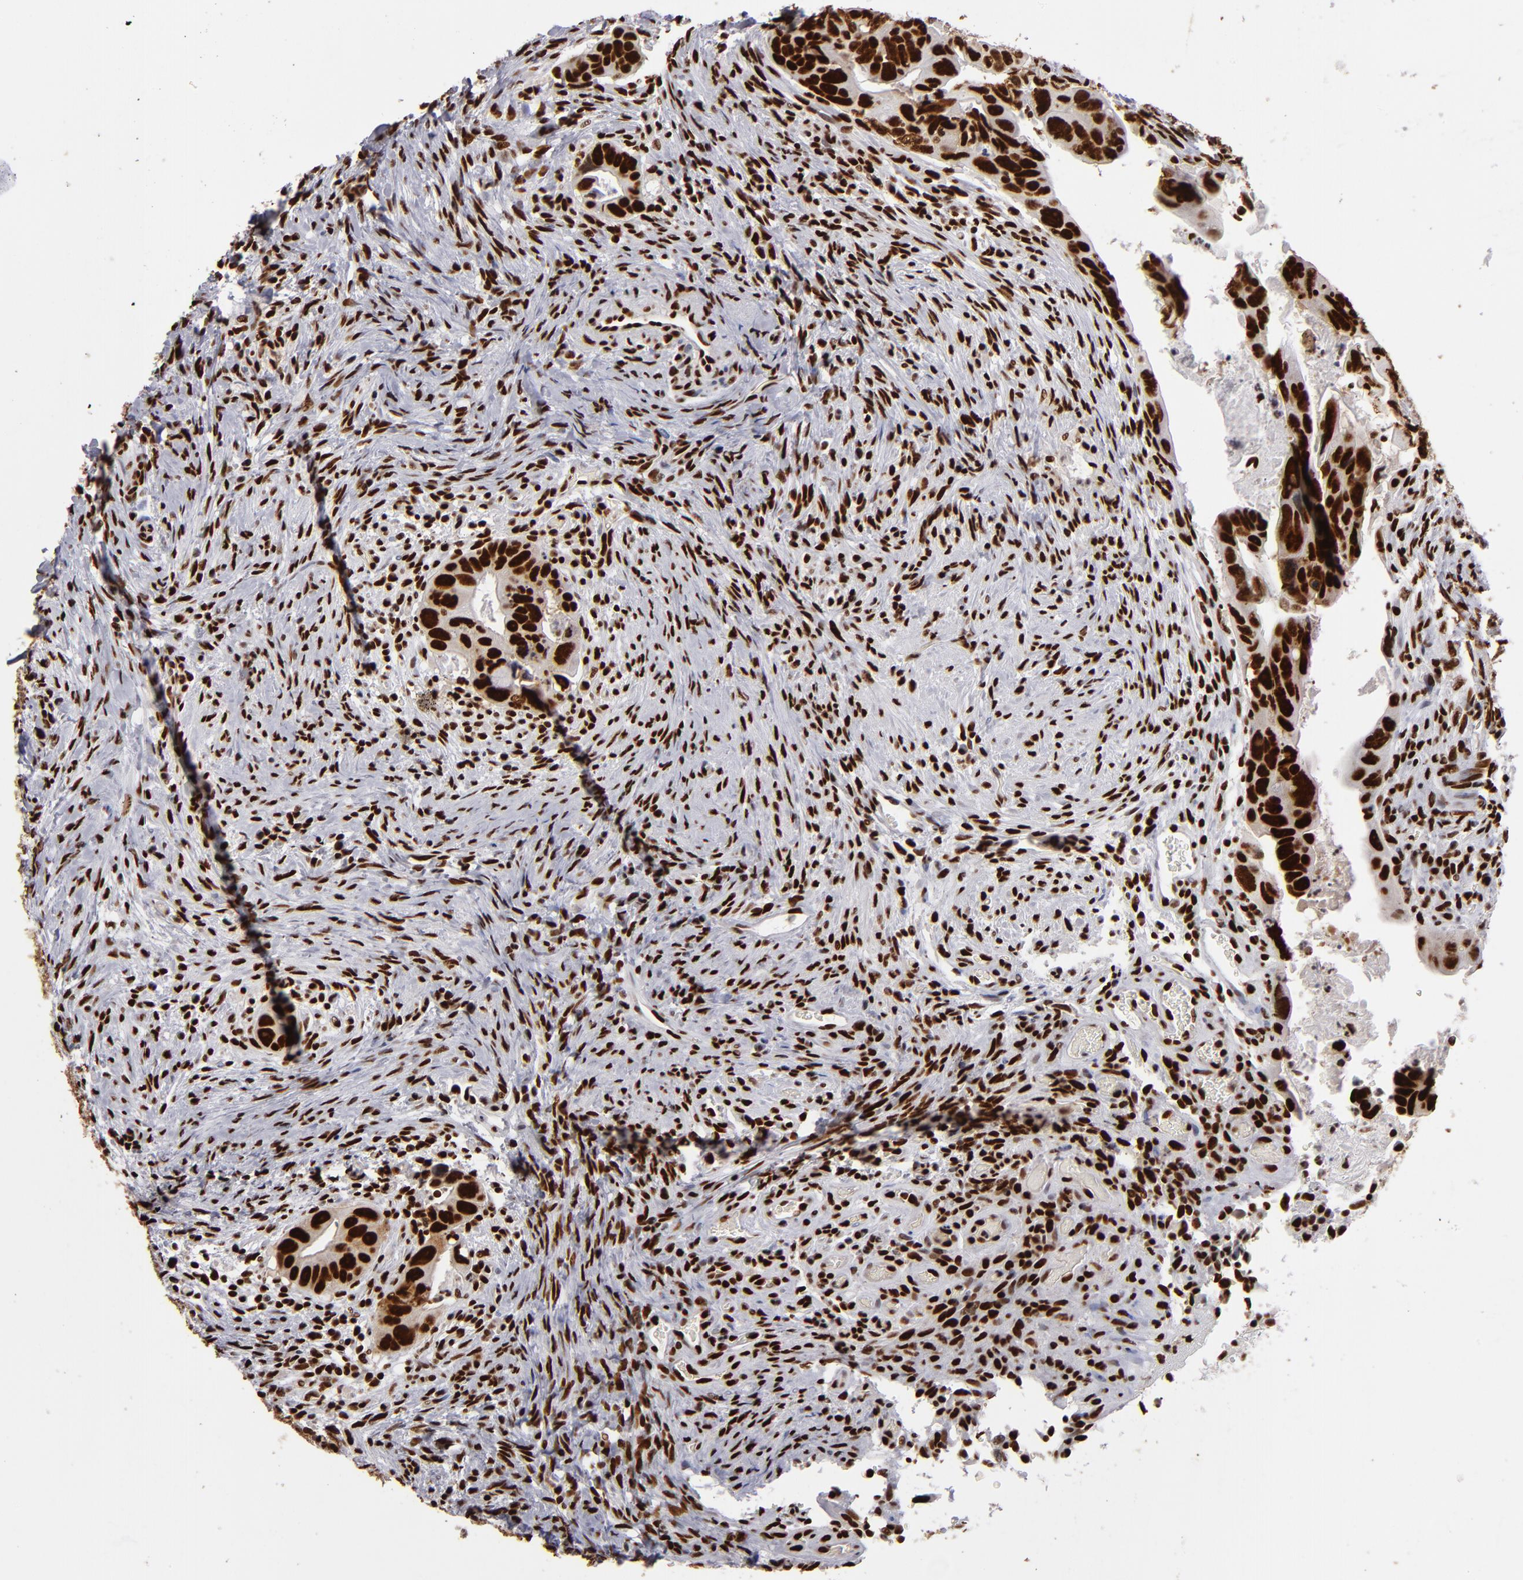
{"staining": {"intensity": "strong", "quantity": ">75%", "location": "nuclear"}, "tissue": "colorectal cancer", "cell_type": "Tumor cells", "image_type": "cancer", "snomed": [{"axis": "morphology", "description": "Adenocarcinoma, NOS"}, {"axis": "topography", "description": "Rectum"}], "caption": "About >75% of tumor cells in human adenocarcinoma (colorectal) display strong nuclear protein staining as visualized by brown immunohistochemical staining.", "gene": "MRE11", "patient": {"sex": "male", "age": 53}}